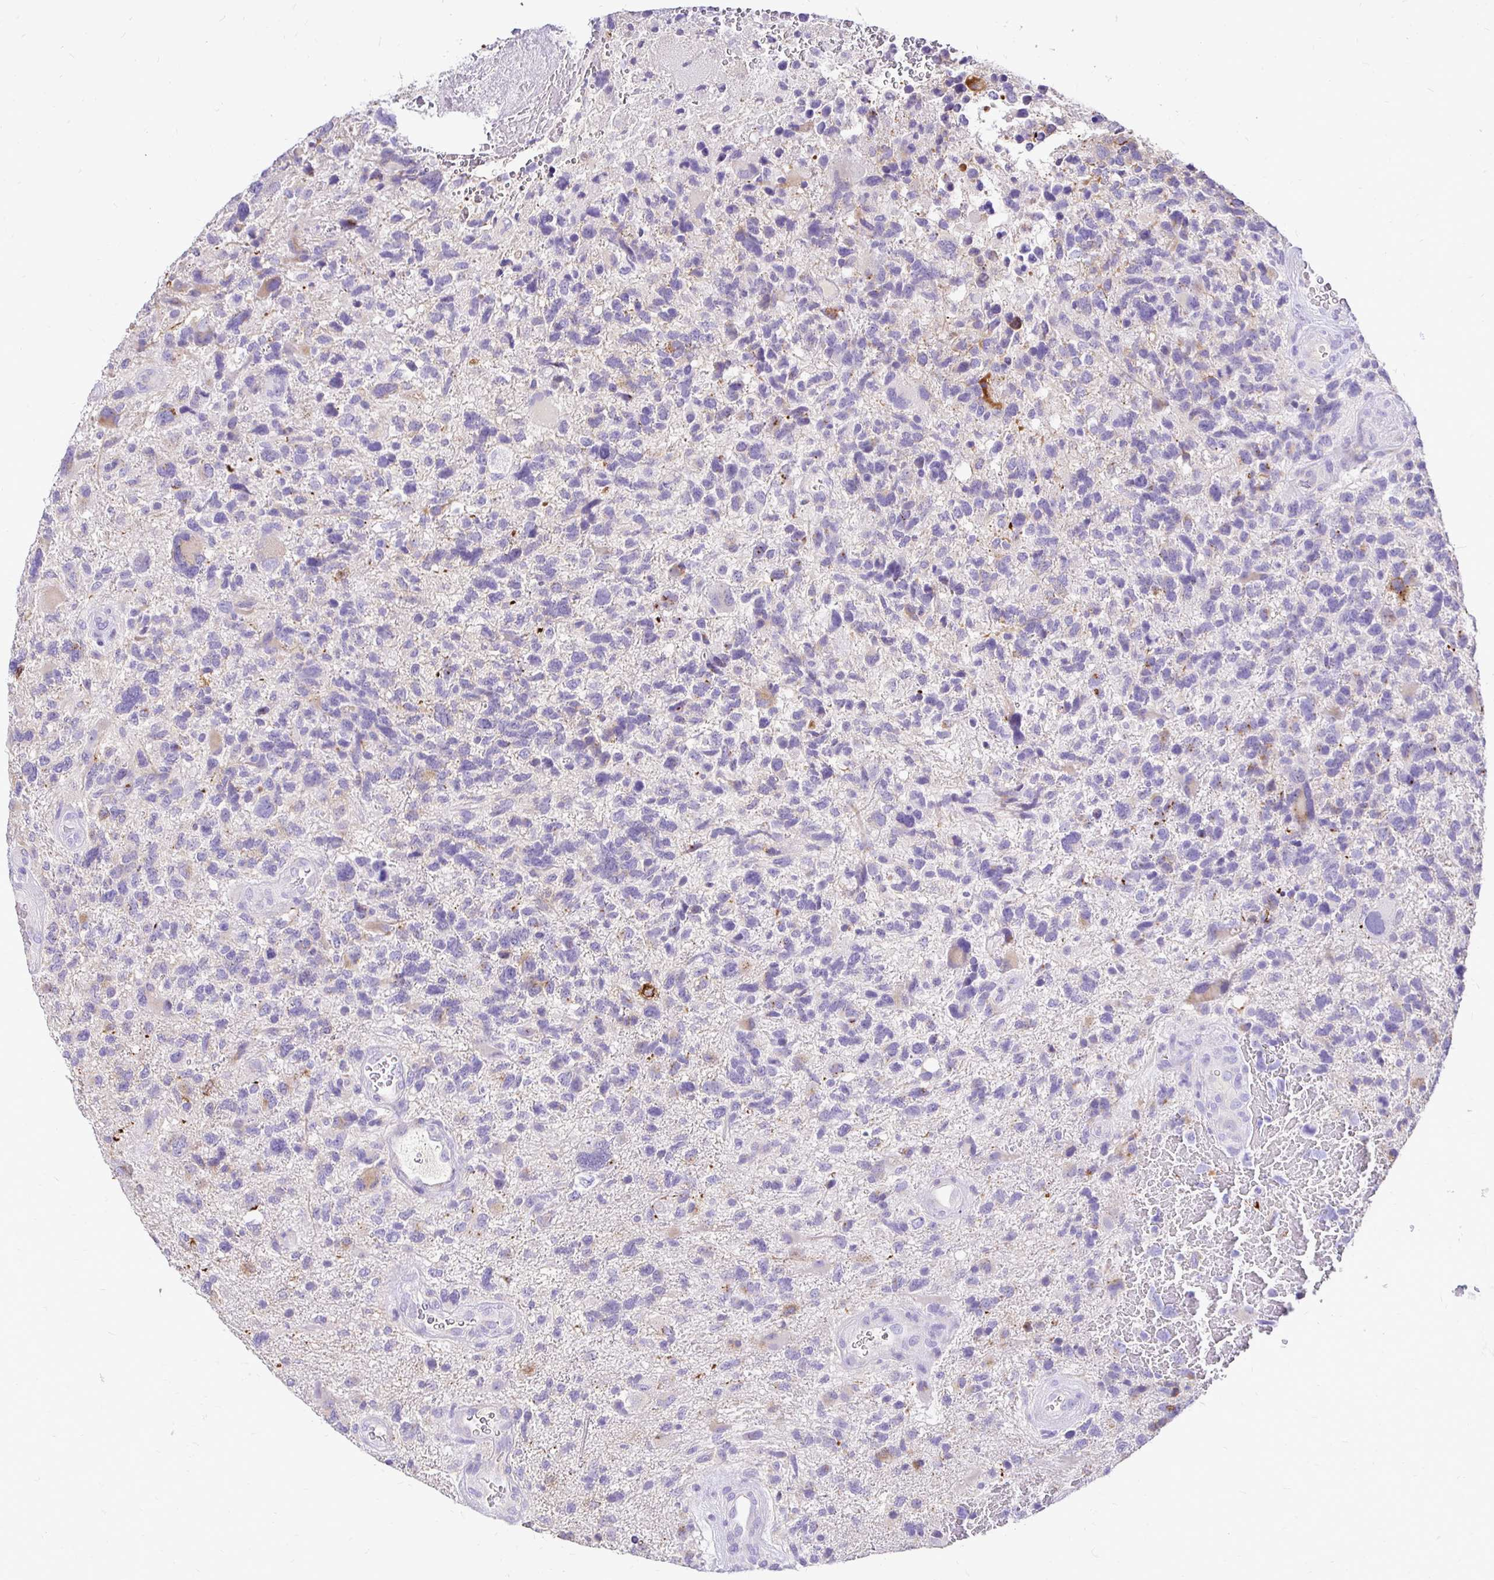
{"staining": {"intensity": "moderate", "quantity": "<25%", "location": "cytoplasmic/membranous"}, "tissue": "glioma", "cell_type": "Tumor cells", "image_type": "cancer", "snomed": [{"axis": "morphology", "description": "Glioma, malignant, High grade"}, {"axis": "topography", "description": "Brain"}], "caption": "A brown stain labels moderate cytoplasmic/membranous positivity of a protein in human malignant glioma (high-grade) tumor cells.", "gene": "TAF1D", "patient": {"sex": "female", "age": 71}}